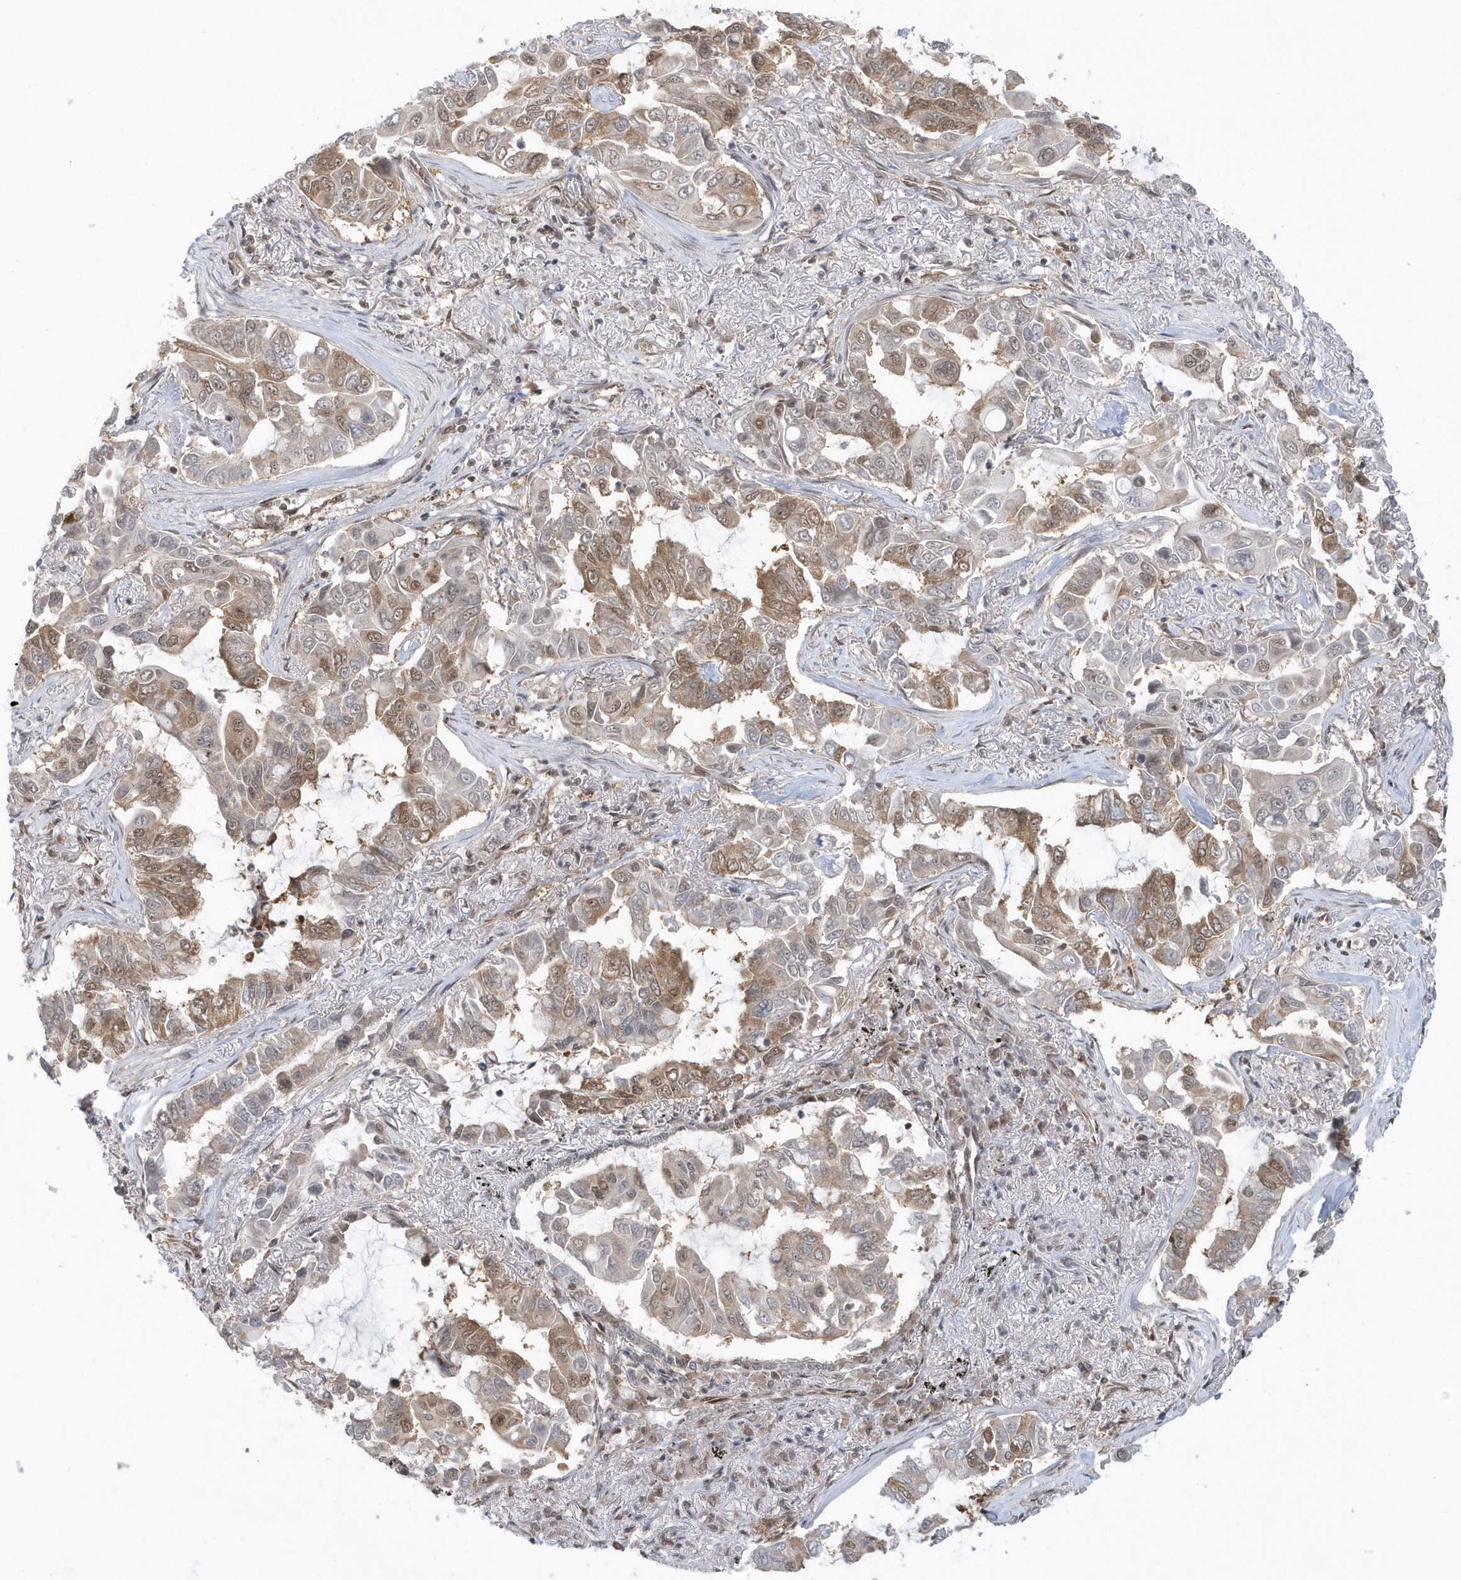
{"staining": {"intensity": "moderate", "quantity": "25%-75%", "location": "cytoplasmic/membranous,nuclear"}, "tissue": "lung cancer", "cell_type": "Tumor cells", "image_type": "cancer", "snomed": [{"axis": "morphology", "description": "Adenocarcinoma, NOS"}, {"axis": "topography", "description": "Lung"}], "caption": "A brown stain highlights moderate cytoplasmic/membranous and nuclear staining of a protein in lung adenocarcinoma tumor cells.", "gene": "SEPHS1", "patient": {"sex": "male", "age": 64}}